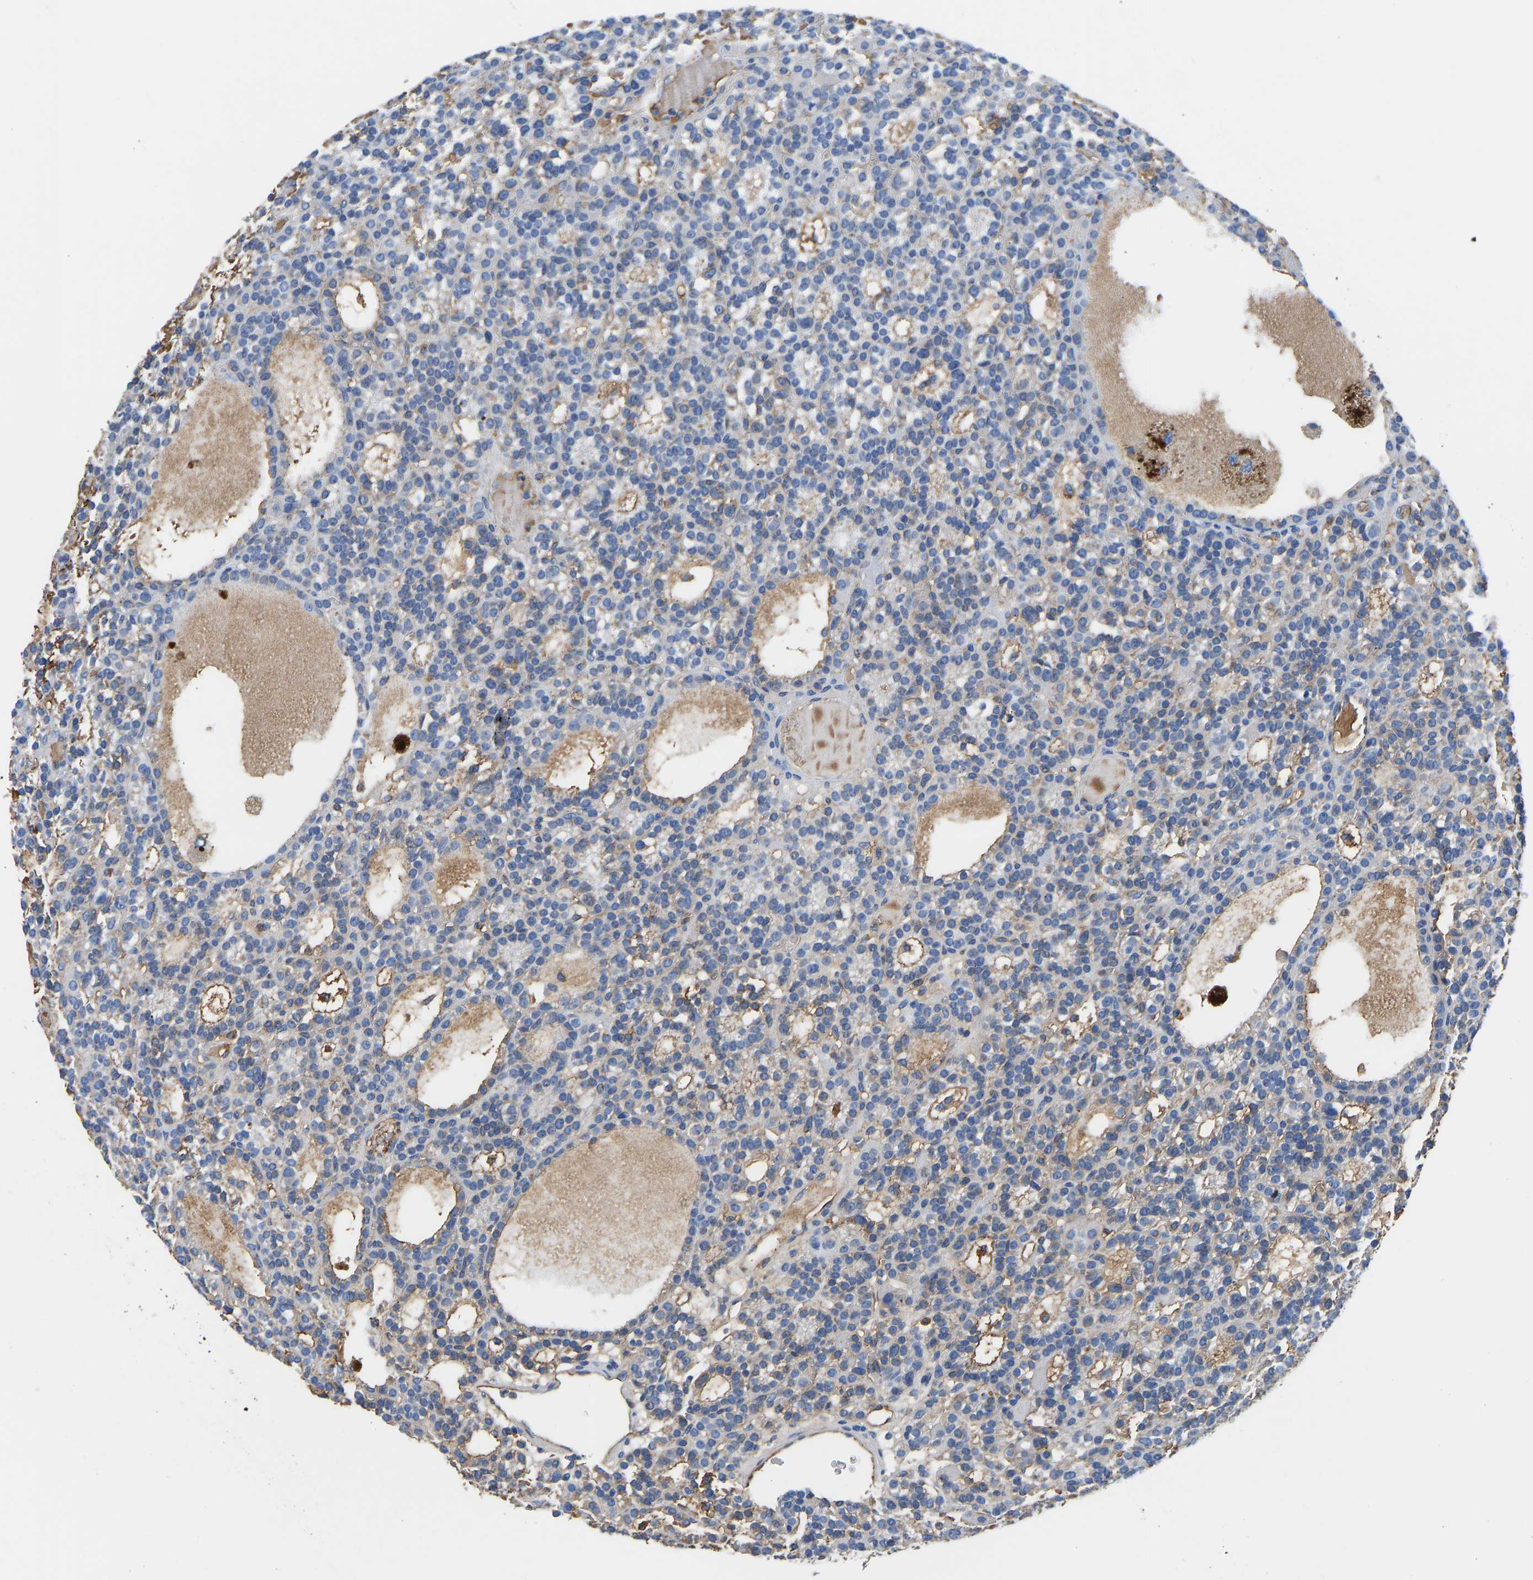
{"staining": {"intensity": "moderate", "quantity": "<25%", "location": "cytoplasmic/membranous"}, "tissue": "parathyroid gland", "cell_type": "Glandular cells", "image_type": "normal", "snomed": [{"axis": "morphology", "description": "Normal tissue, NOS"}, {"axis": "morphology", "description": "Adenoma, NOS"}, {"axis": "topography", "description": "Parathyroid gland"}], "caption": "Immunohistochemistry (IHC) histopathology image of normal human parathyroid gland stained for a protein (brown), which displays low levels of moderate cytoplasmic/membranous expression in about <25% of glandular cells.", "gene": "HSPG2", "patient": {"sex": "female", "age": 58}}